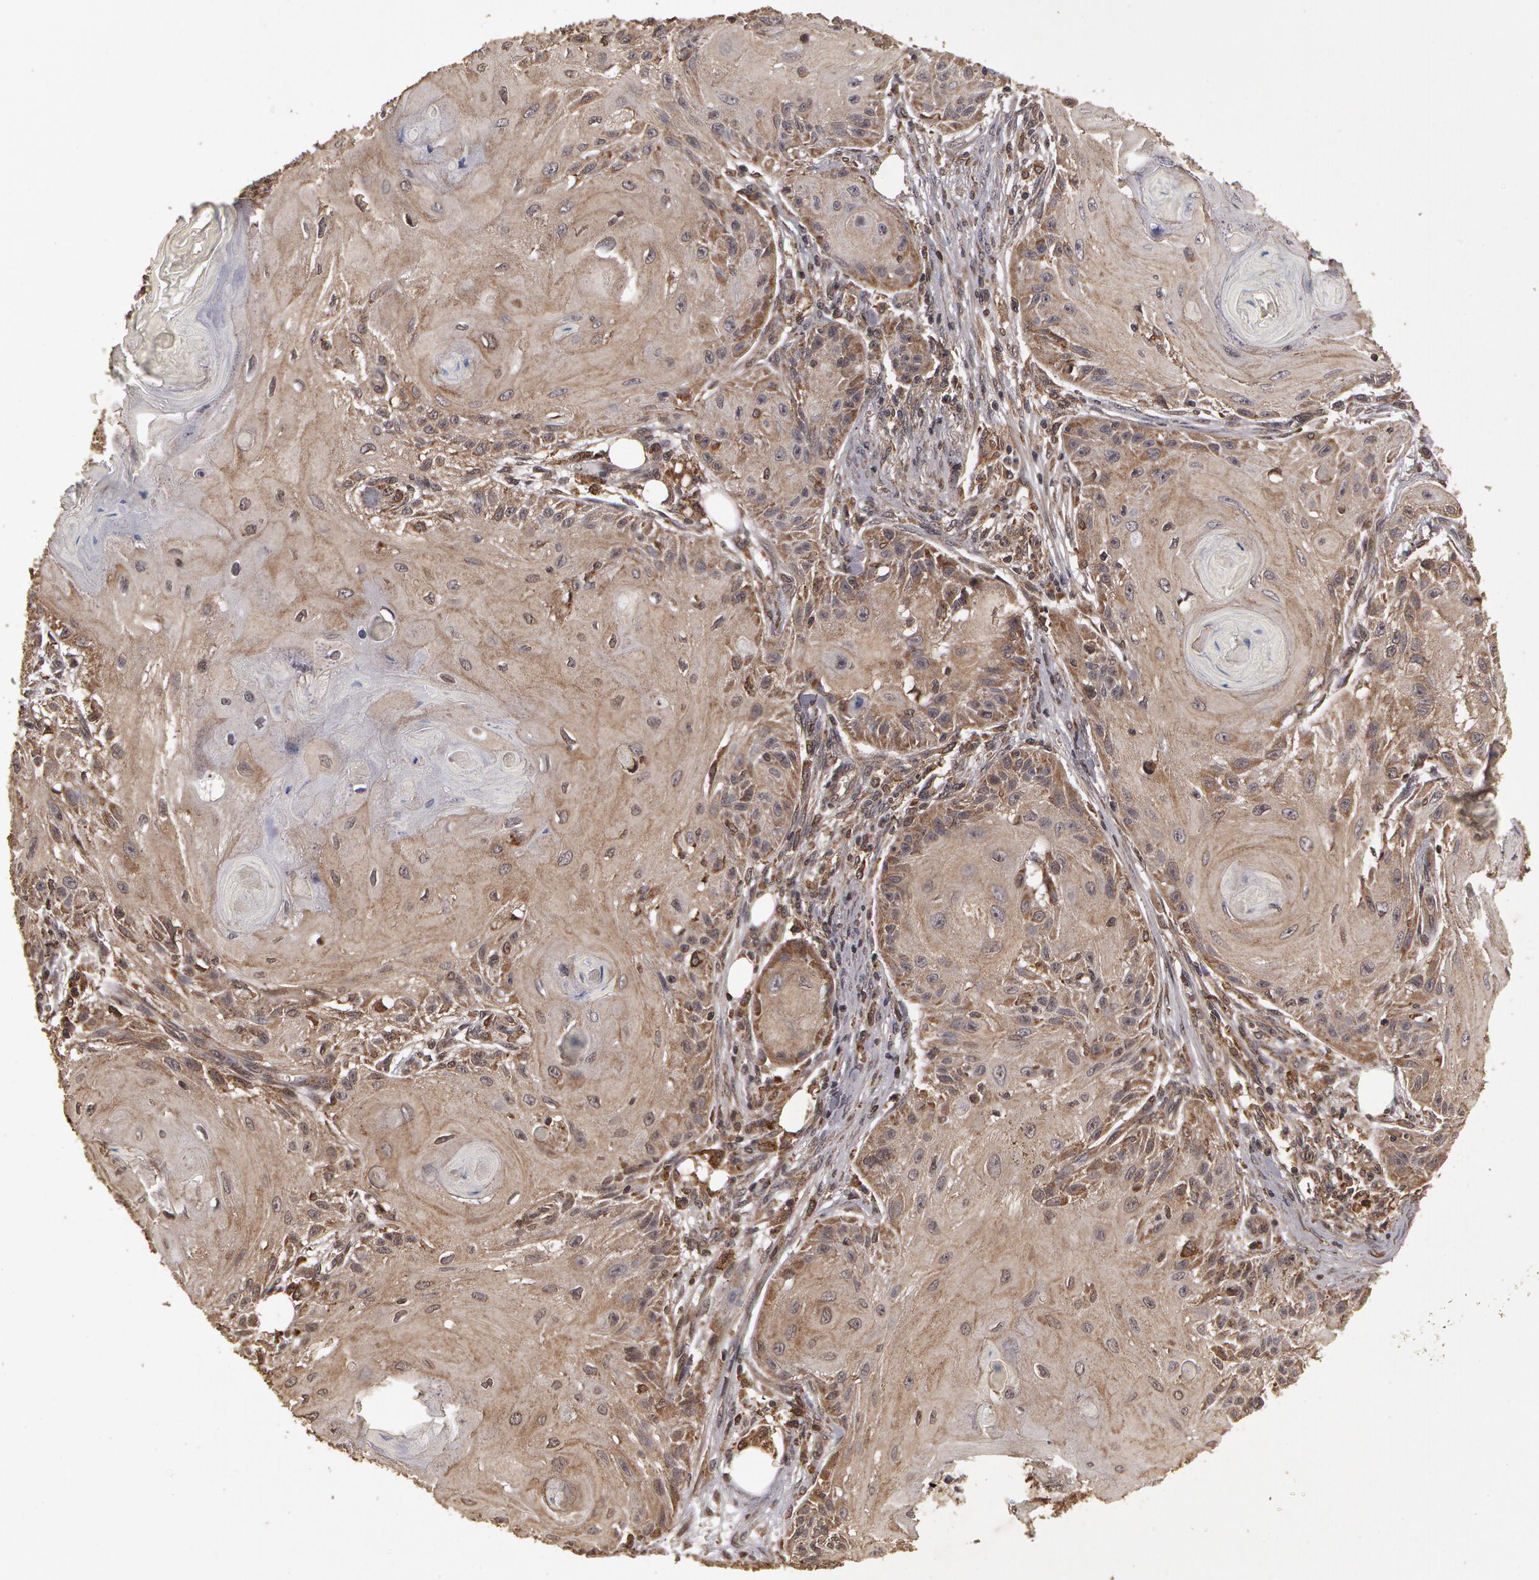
{"staining": {"intensity": "negative", "quantity": "none", "location": "none"}, "tissue": "skin cancer", "cell_type": "Tumor cells", "image_type": "cancer", "snomed": [{"axis": "morphology", "description": "Squamous cell carcinoma, NOS"}, {"axis": "topography", "description": "Skin"}], "caption": "A high-resolution photomicrograph shows immunohistochemistry (IHC) staining of skin cancer (squamous cell carcinoma), which demonstrates no significant expression in tumor cells. (Brightfield microscopy of DAB IHC at high magnification).", "gene": "CALR", "patient": {"sex": "female", "age": 88}}